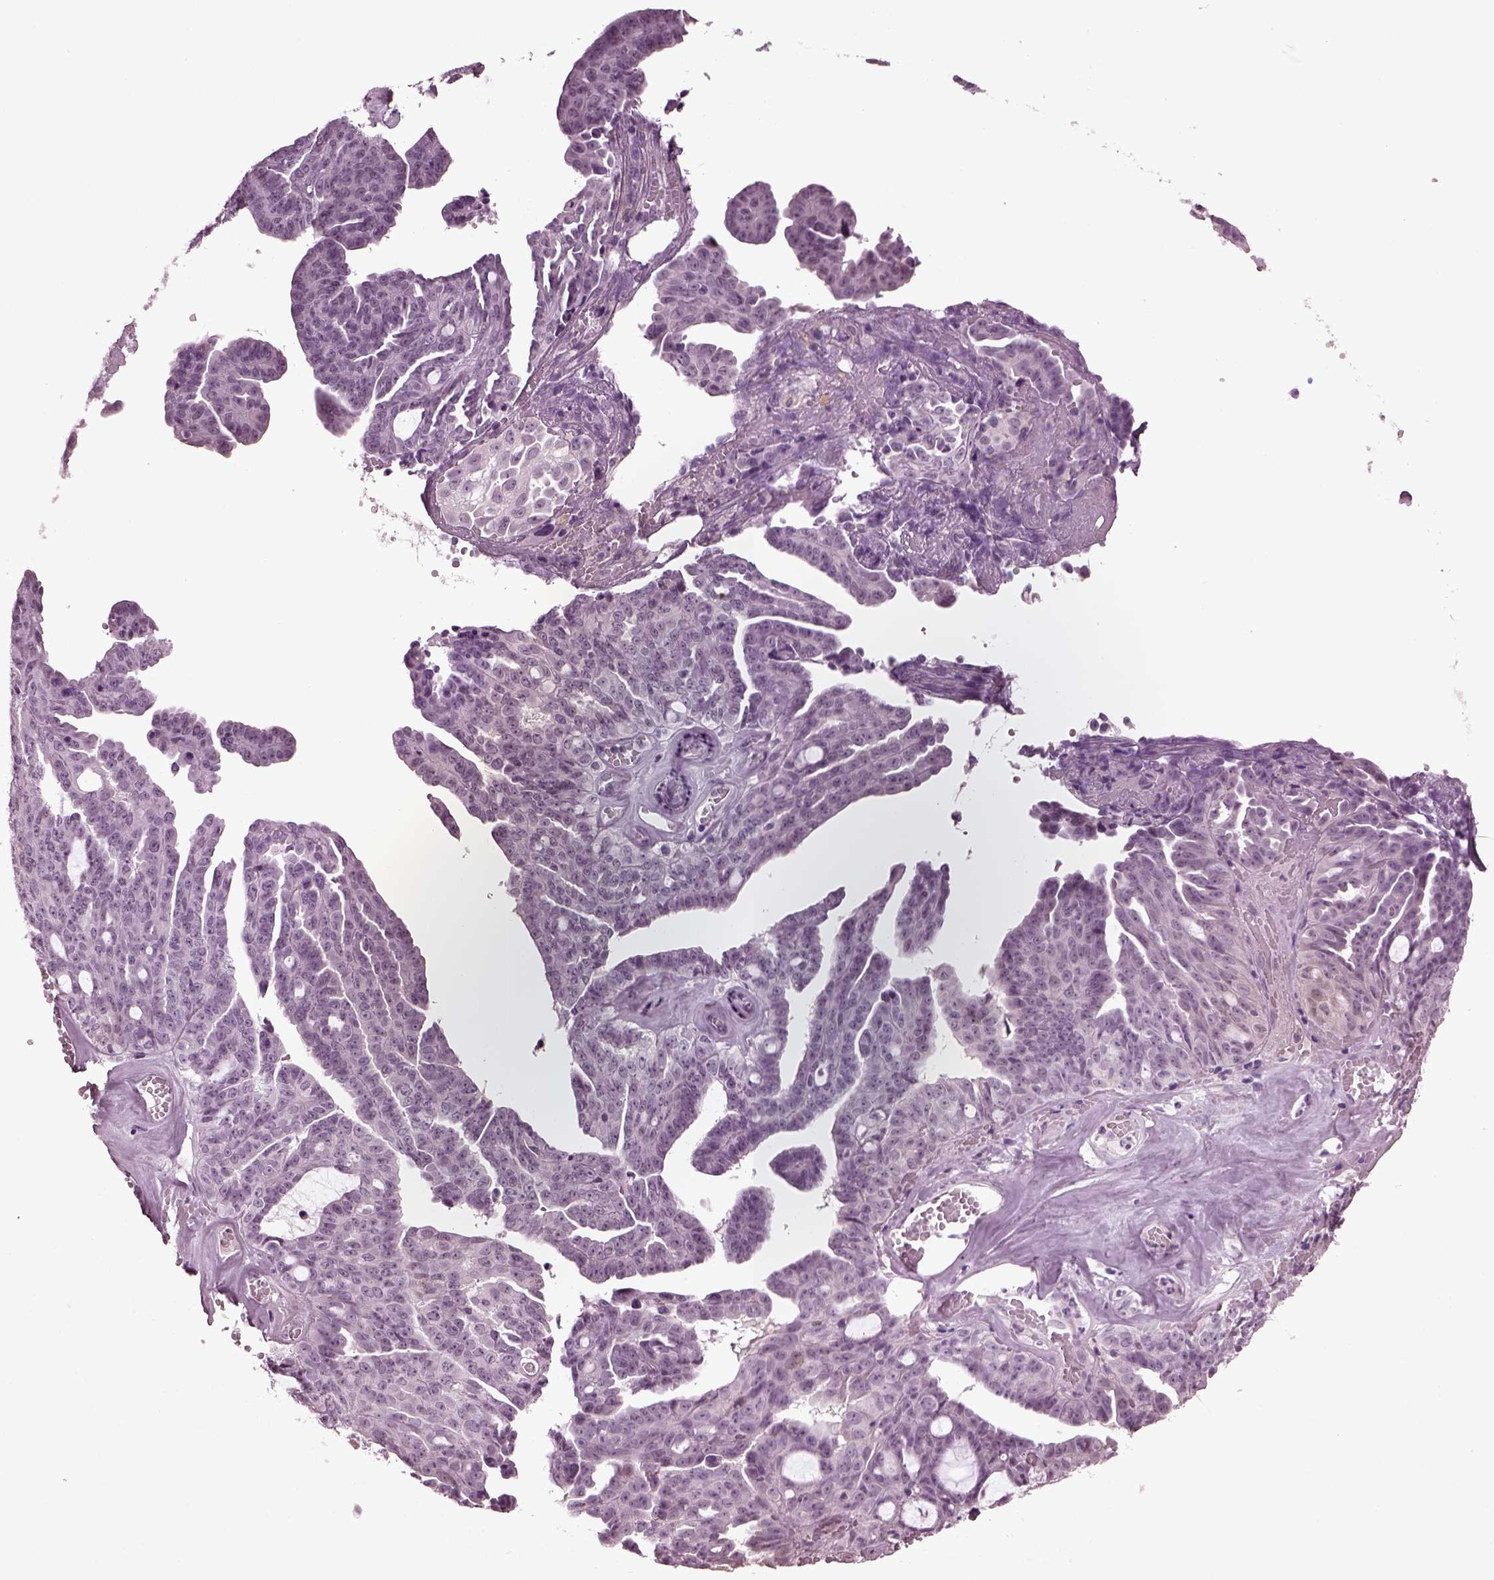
{"staining": {"intensity": "negative", "quantity": "none", "location": "none"}, "tissue": "ovarian cancer", "cell_type": "Tumor cells", "image_type": "cancer", "snomed": [{"axis": "morphology", "description": "Cystadenocarcinoma, serous, NOS"}, {"axis": "topography", "description": "Ovary"}], "caption": "Photomicrograph shows no protein positivity in tumor cells of ovarian cancer (serous cystadenocarcinoma) tissue.", "gene": "SLC6A17", "patient": {"sex": "female", "age": 71}}